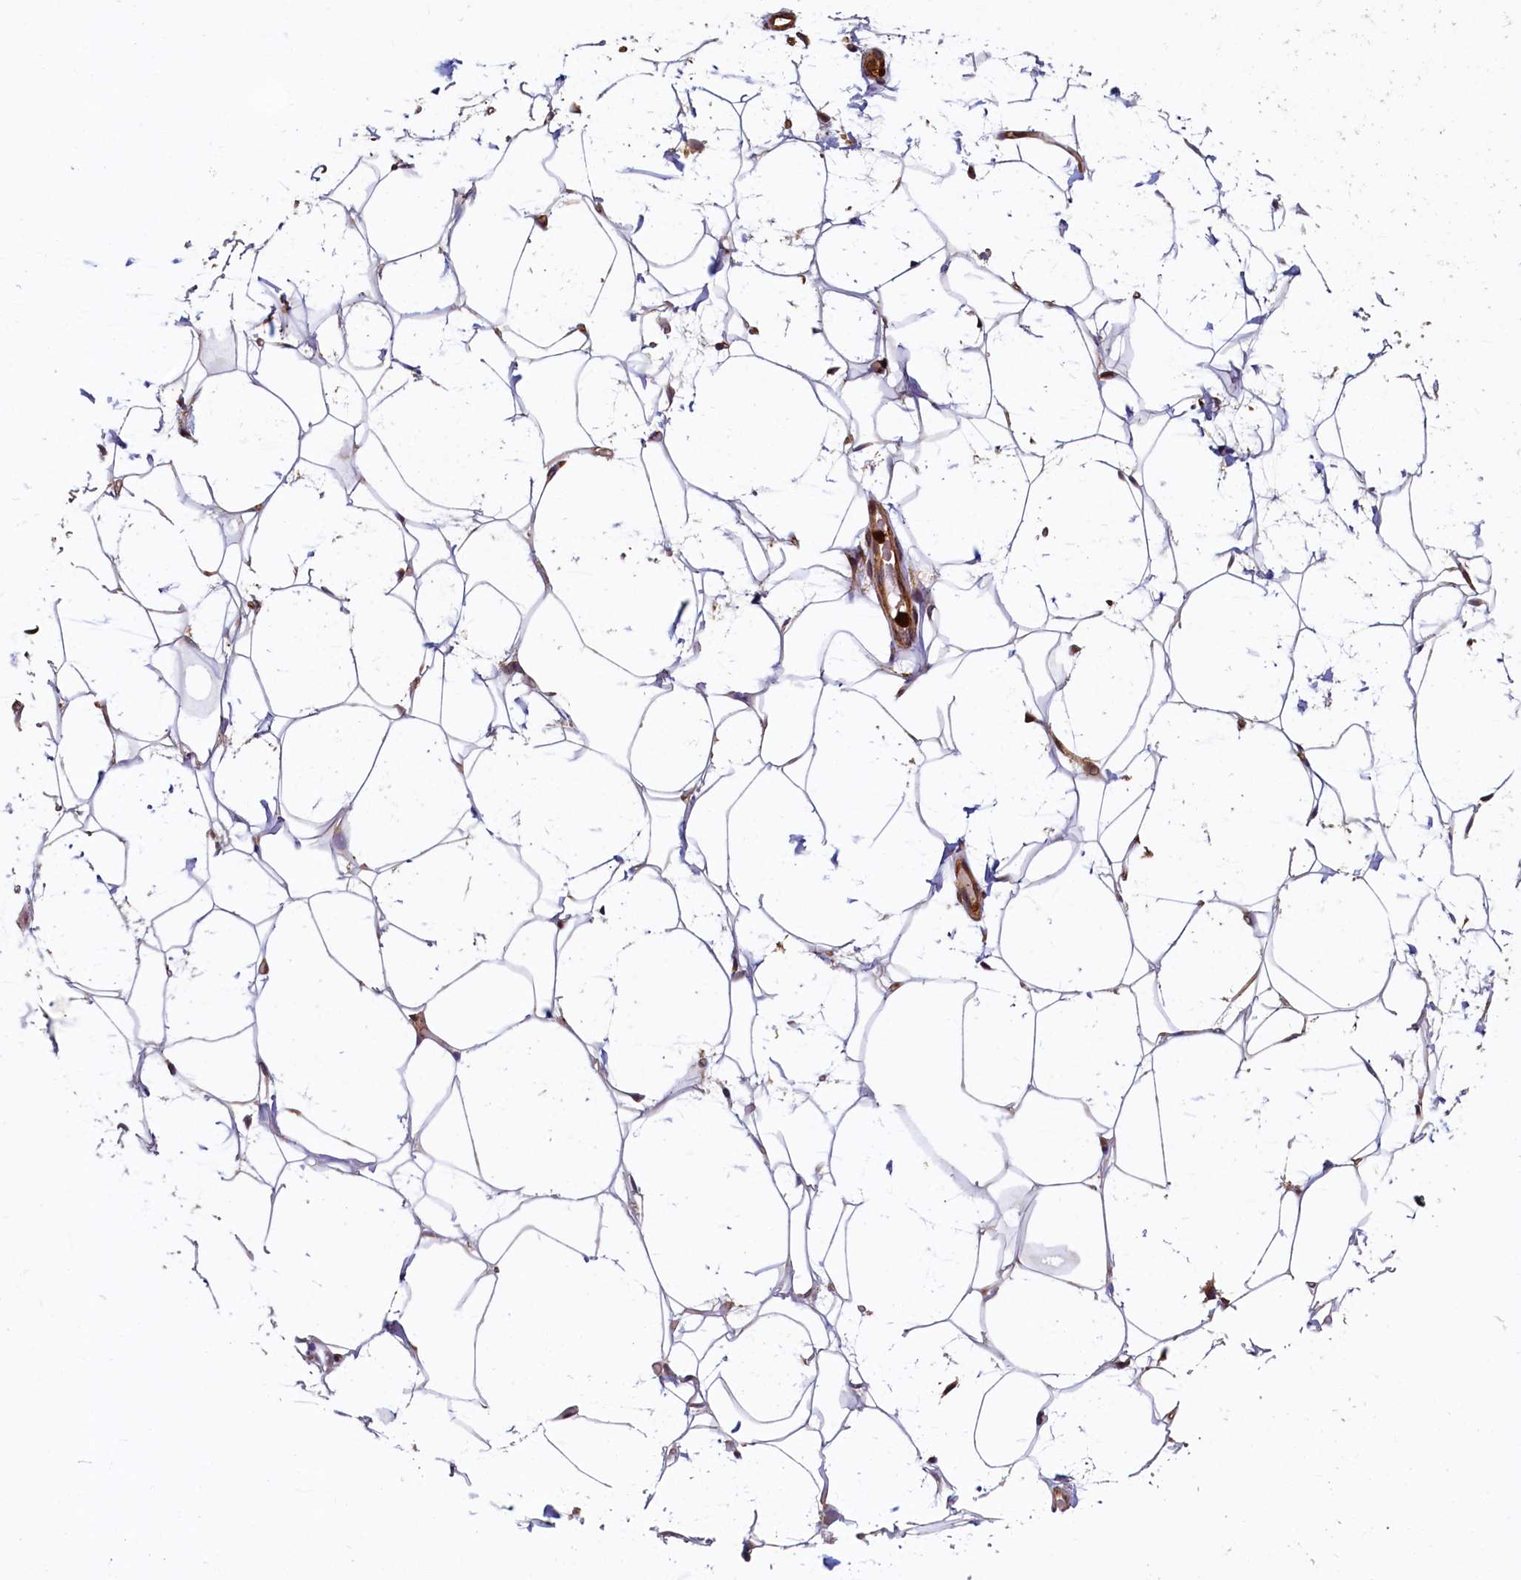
{"staining": {"intensity": "moderate", "quantity": "25%-75%", "location": "cytoplasmic/membranous"}, "tissue": "adipose tissue", "cell_type": "Adipocytes", "image_type": "normal", "snomed": [{"axis": "morphology", "description": "Normal tissue, NOS"}, {"axis": "topography", "description": "Breast"}], "caption": "The micrograph reveals staining of unremarkable adipose tissue, revealing moderate cytoplasmic/membranous protein staining (brown color) within adipocytes.", "gene": "CCDC102B", "patient": {"sex": "female", "age": 26}}